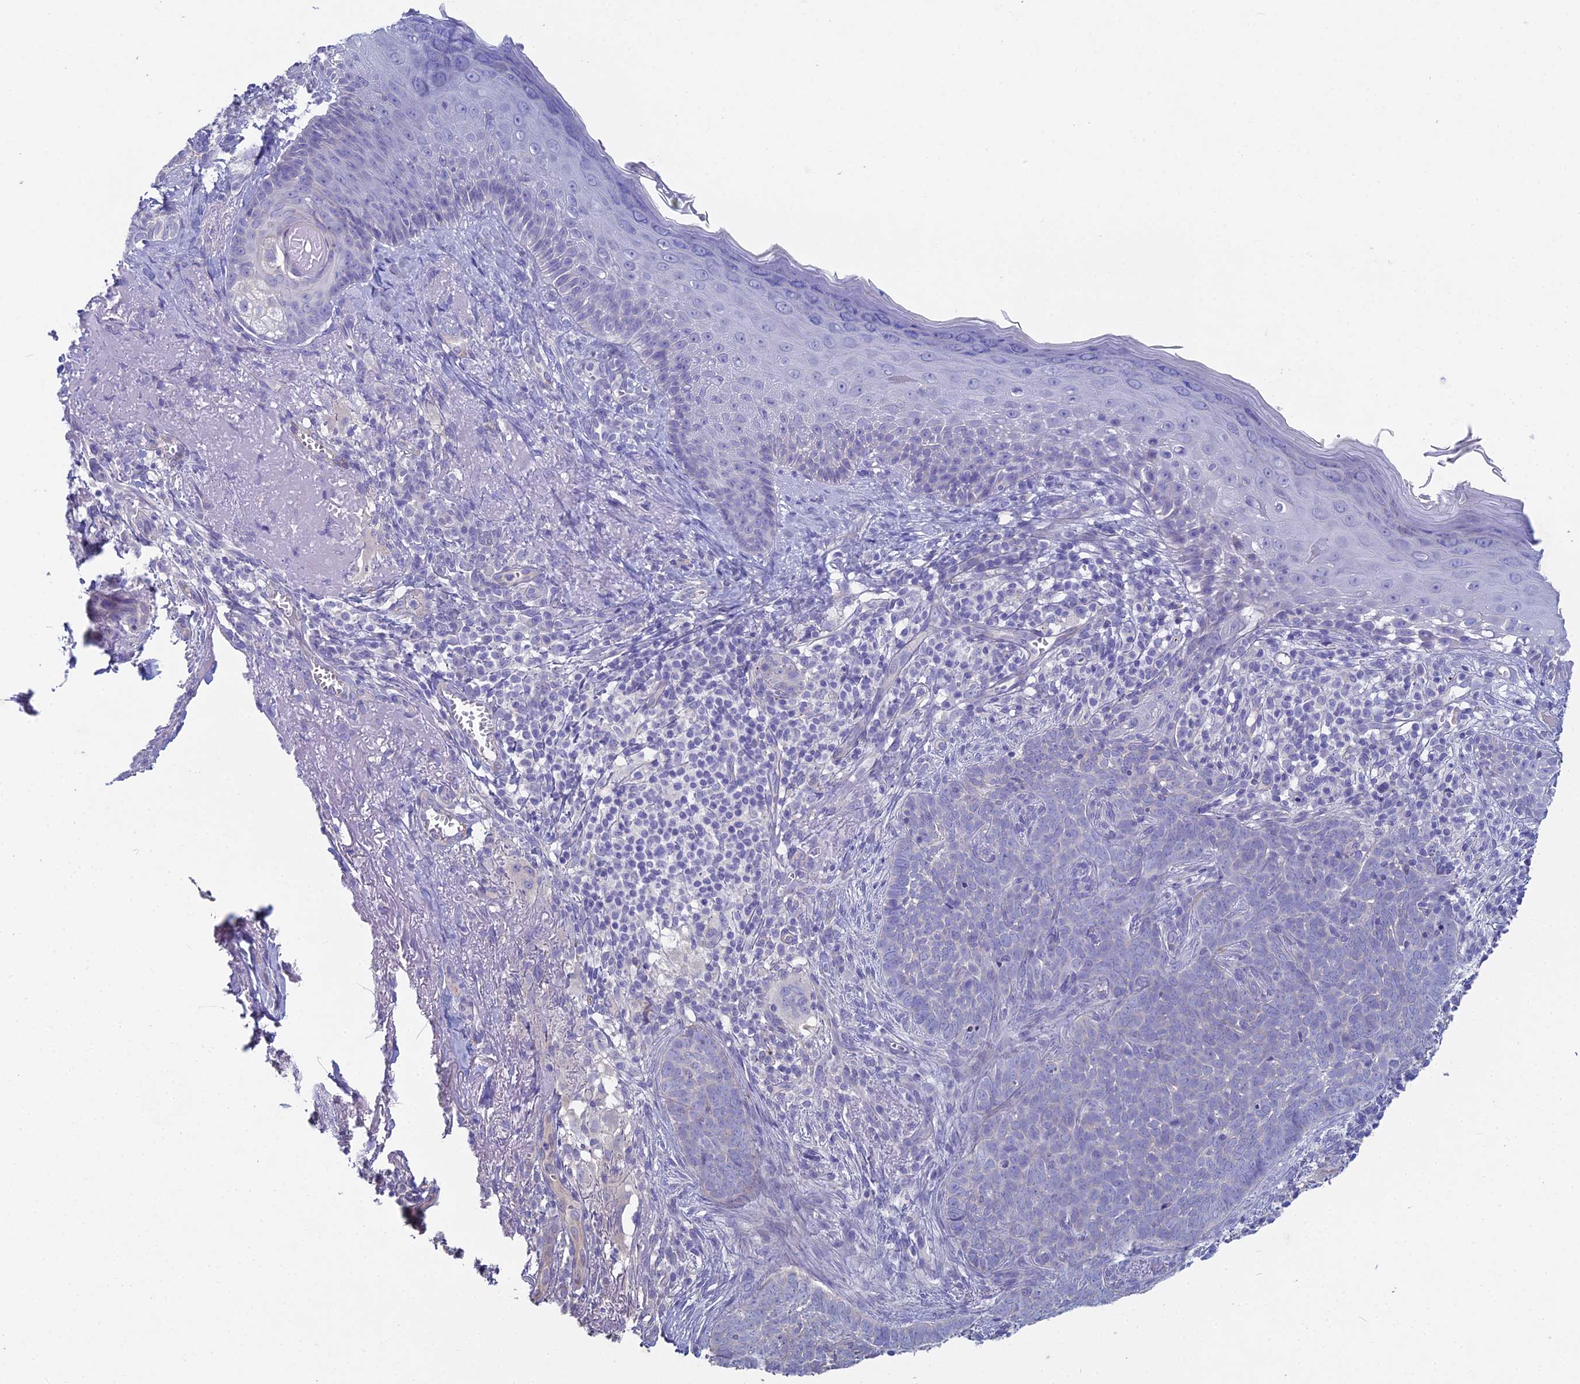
{"staining": {"intensity": "negative", "quantity": "none", "location": "none"}, "tissue": "skin cancer", "cell_type": "Tumor cells", "image_type": "cancer", "snomed": [{"axis": "morphology", "description": "Basal cell carcinoma"}, {"axis": "topography", "description": "Skin"}], "caption": "This is an IHC histopathology image of skin cancer (basal cell carcinoma). There is no positivity in tumor cells.", "gene": "NCAM1", "patient": {"sex": "female", "age": 76}}